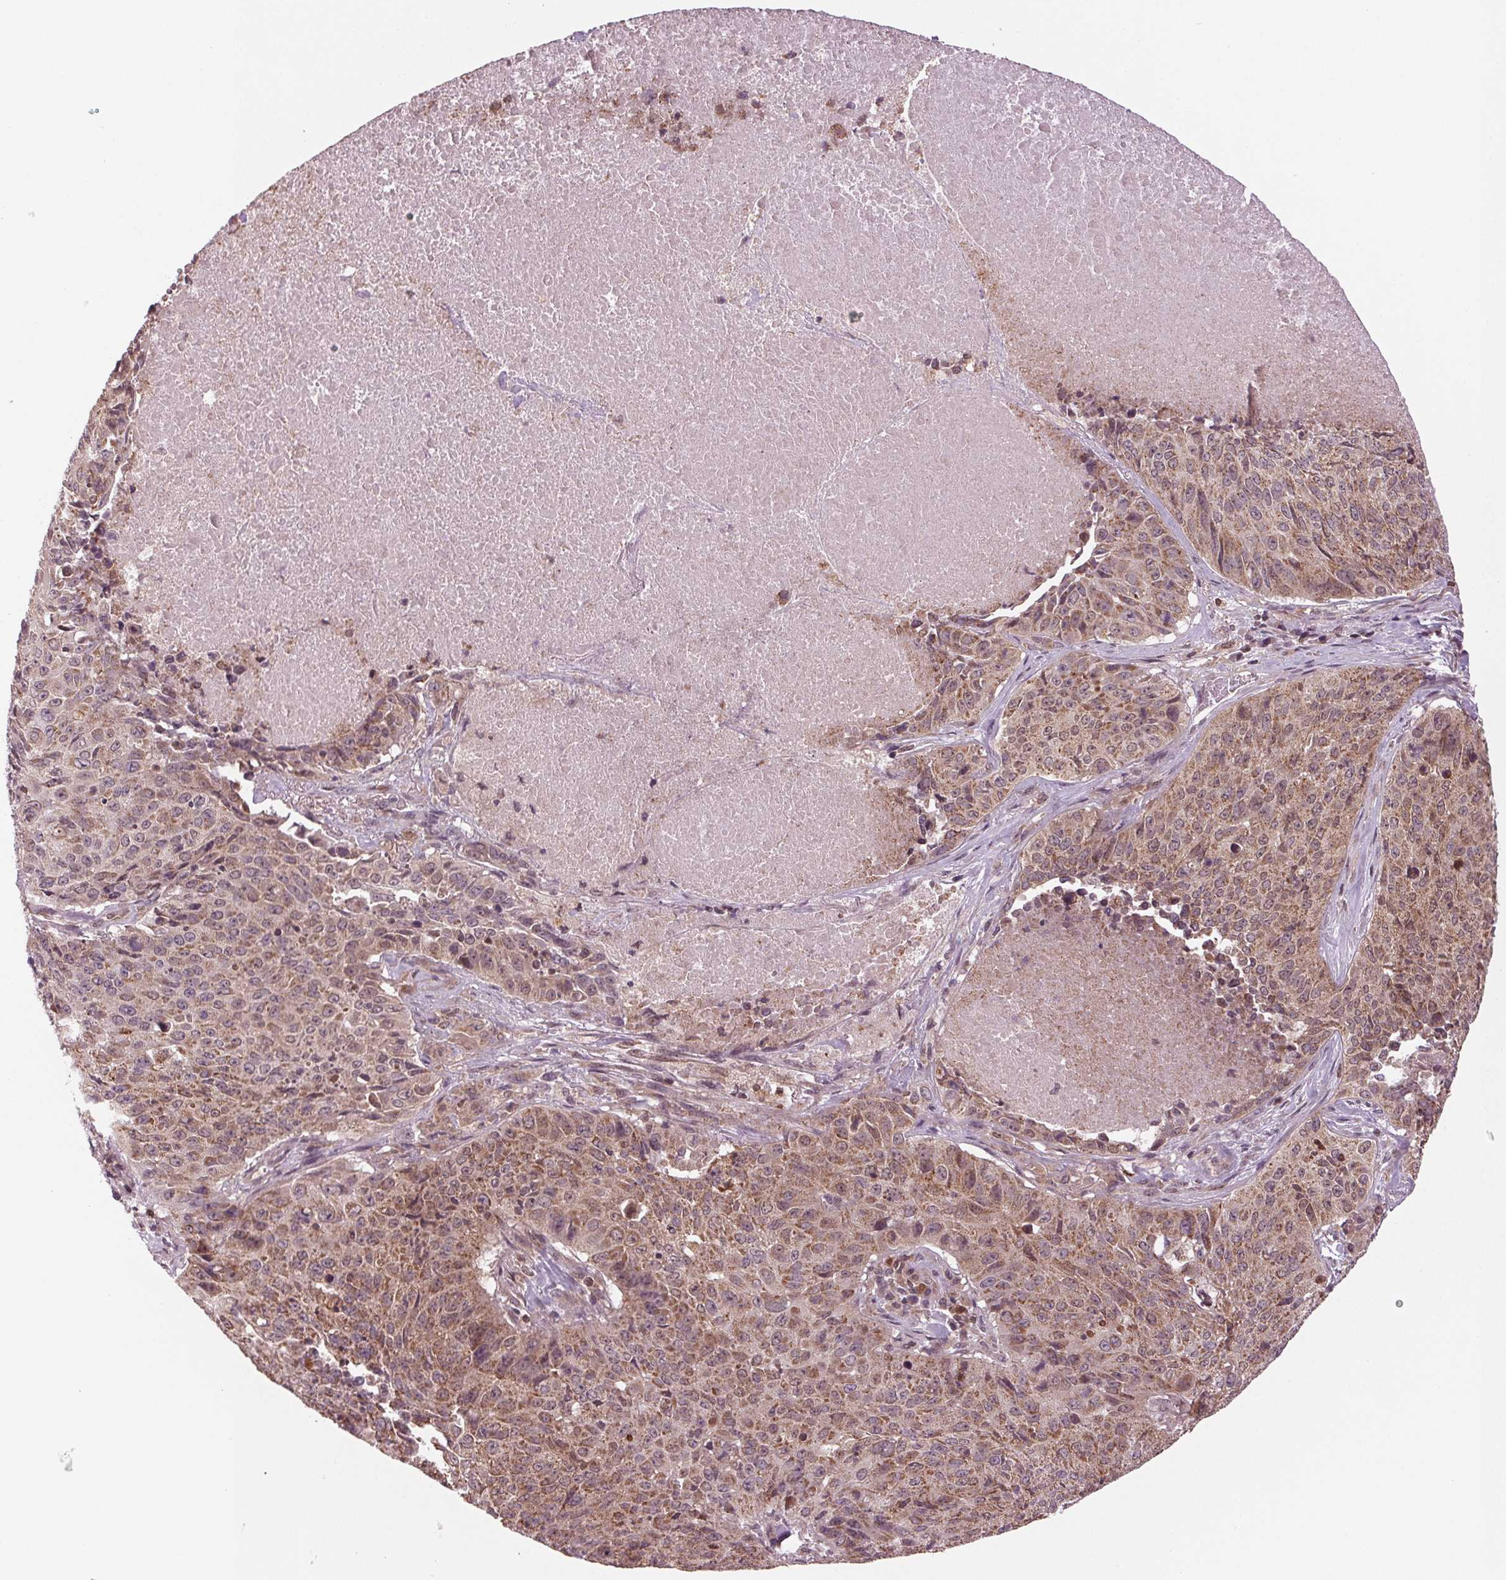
{"staining": {"intensity": "moderate", "quantity": ">75%", "location": "cytoplasmic/membranous"}, "tissue": "lung cancer", "cell_type": "Tumor cells", "image_type": "cancer", "snomed": [{"axis": "morphology", "description": "Normal tissue, NOS"}, {"axis": "morphology", "description": "Squamous cell carcinoma, NOS"}, {"axis": "topography", "description": "Bronchus"}, {"axis": "topography", "description": "Lung"}], "caption": "Immunohistochemistry of squamous cell carcinoma (lung) shows medium levels of moderate cytoplasmic/membranous expression in about >75% of tumor cells.", "gene": "STAT3", "patient": {"sex": "male", "age": 64}}